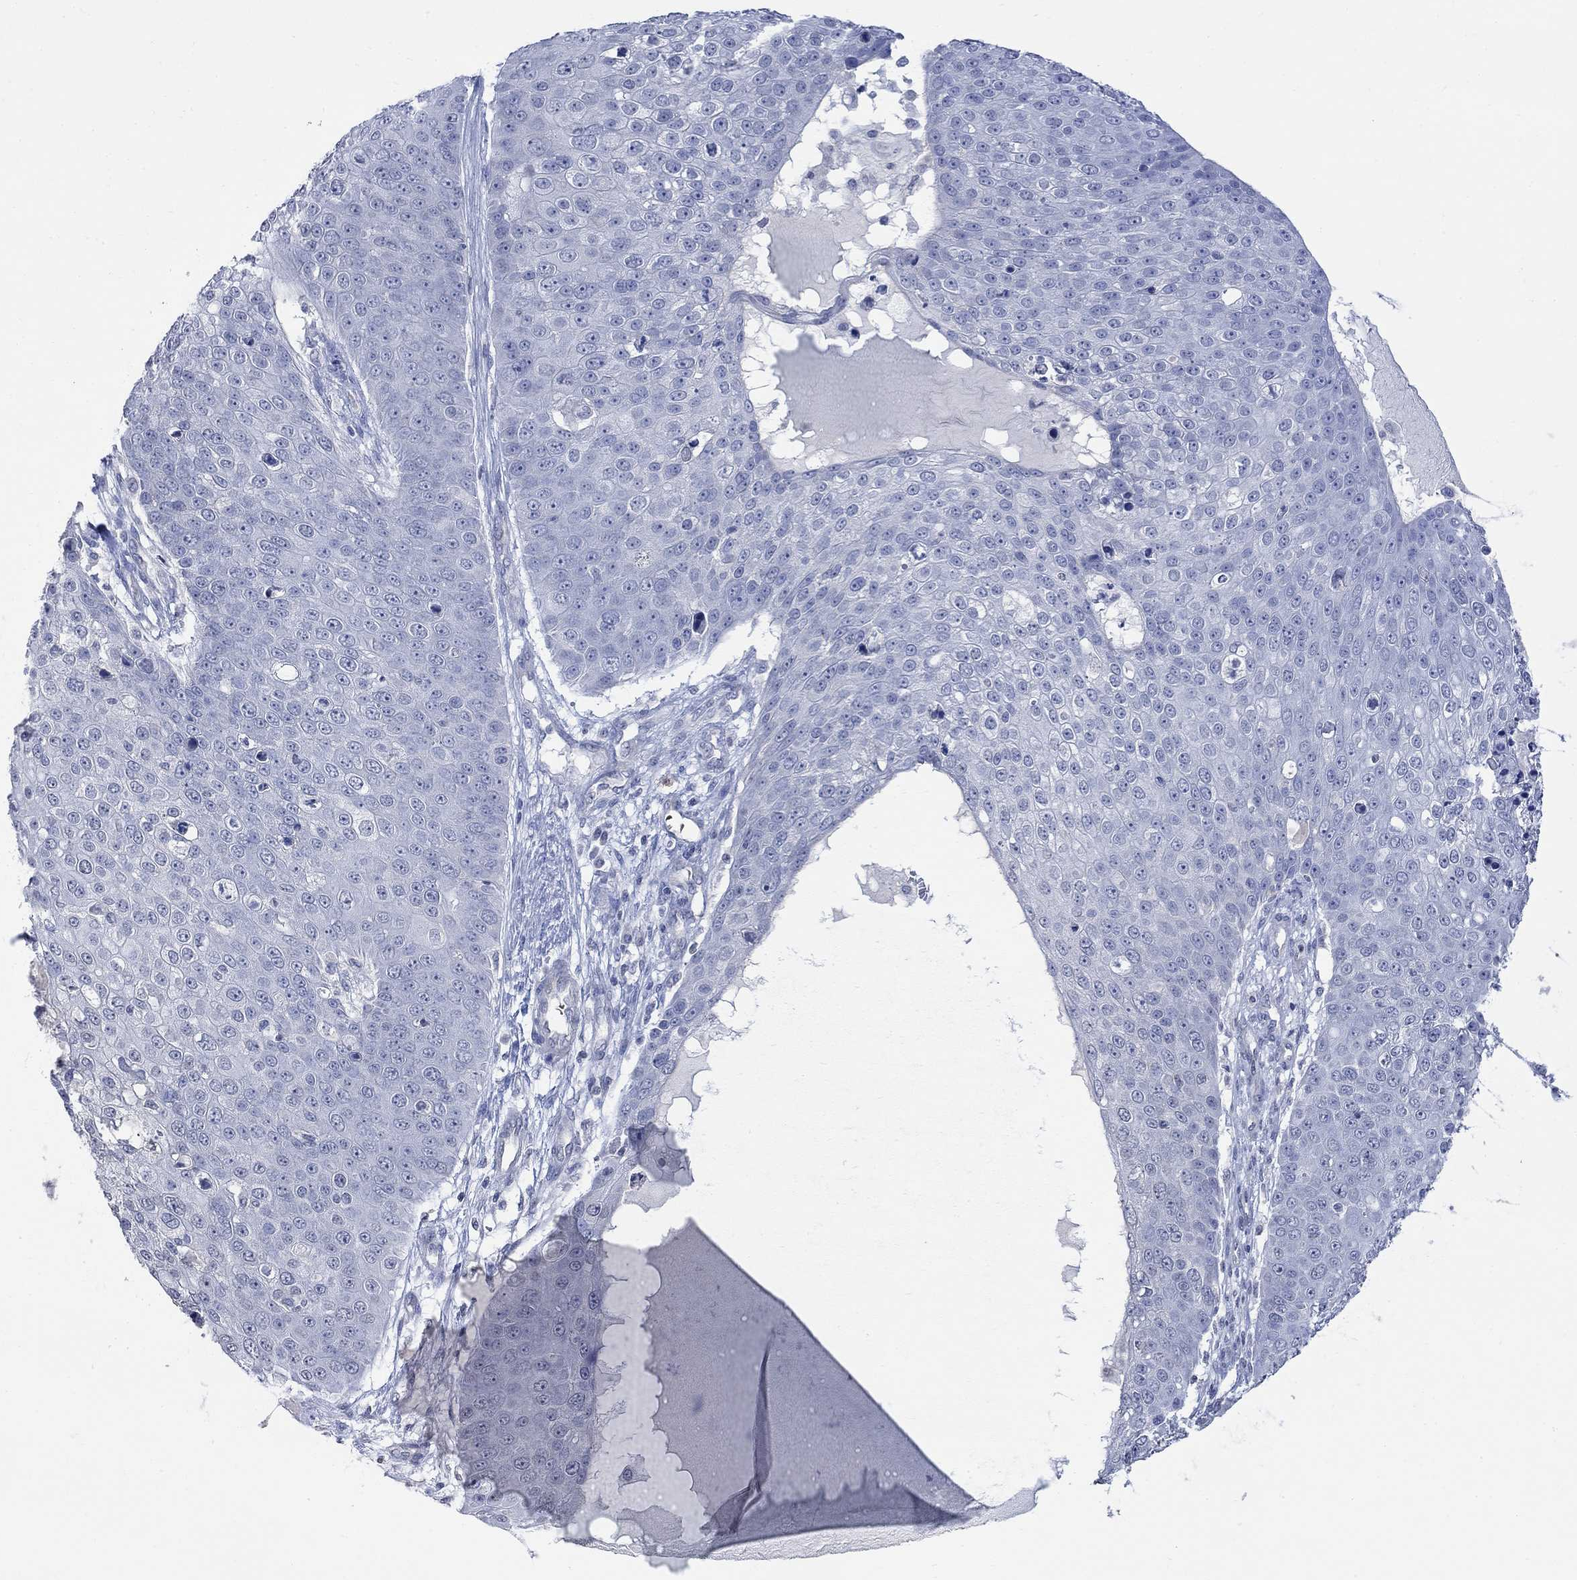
{"staining": {"intensity": "negative", "quantity": "none", "location": "none"}, "tissue": "skin cancer", "cell_type": "Tumor cells", "image_type": "cancer", "snomed": [{"axis": "morphology", "description": "Squamous cell carcinoma, NOS"}, {"axis": "topography", "description": "Skin"}], "caption": "IHC of skin cancer (squamous cell carcinoma) displays no staining in tumor cells.", "gene": "TMEM255A", "patient": {"sex": "male", "age": 71}}